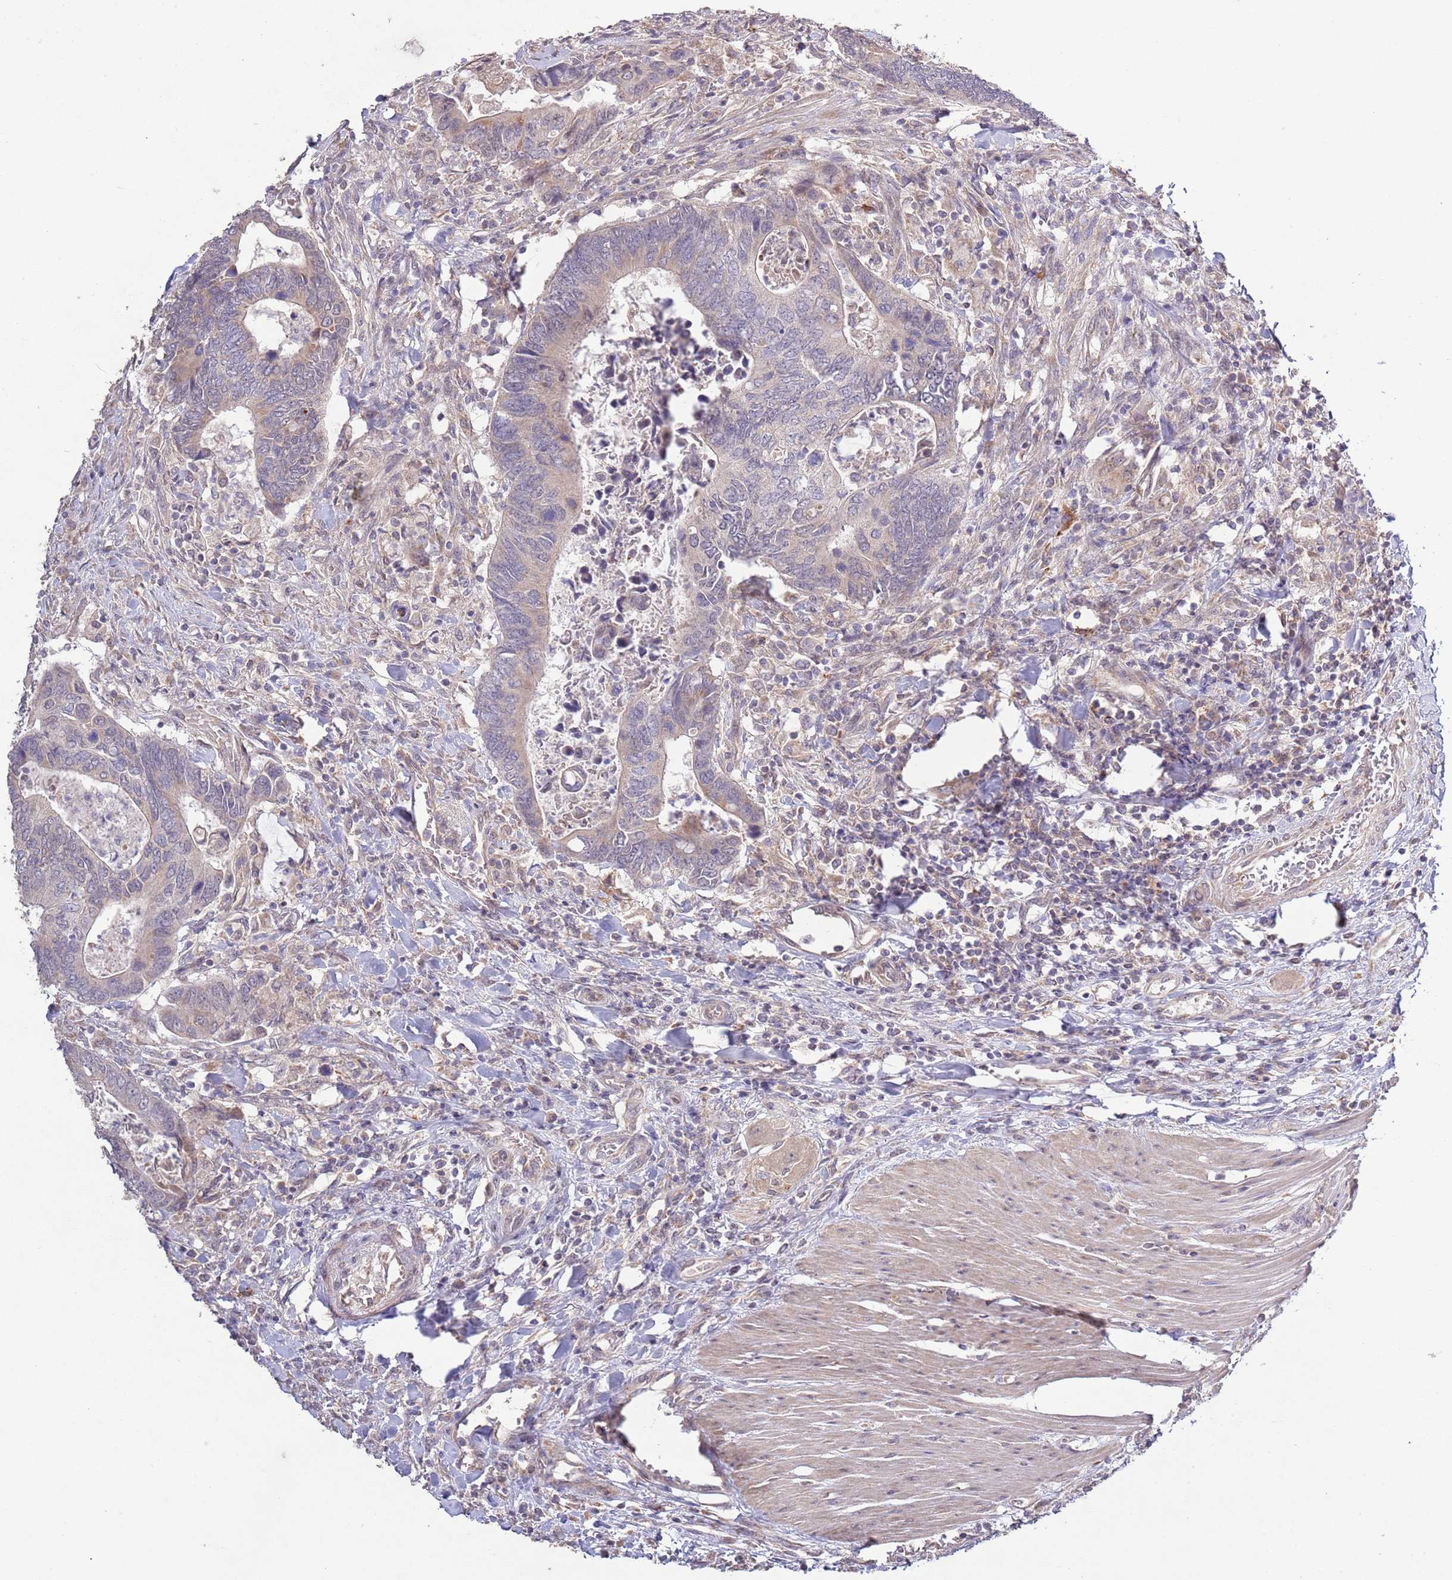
{"staining": {"intensity": "negative", "quantity": "none", "location": "none"}, "tissue": "colorectal cancer", "cell_type": "Tumor cells", "image_type": "cancer", "snomed": [{"axis": "morphology", "description": "Adenocarcinoma, NOS"}, {"axis": "topography", "description": "Colon"}], "caption": "Tumor cells show no significant positivity in colorectal adenocarcinoma. The staining was performed using DAB (3,3'-diaminobenzidine) to visualize the protein expression in brown, while the nuclei were stained in blue with hematoxylin (Magnification: 20x).", "gene": "IVD", "patient": {"sex": "male", "age": 87}}